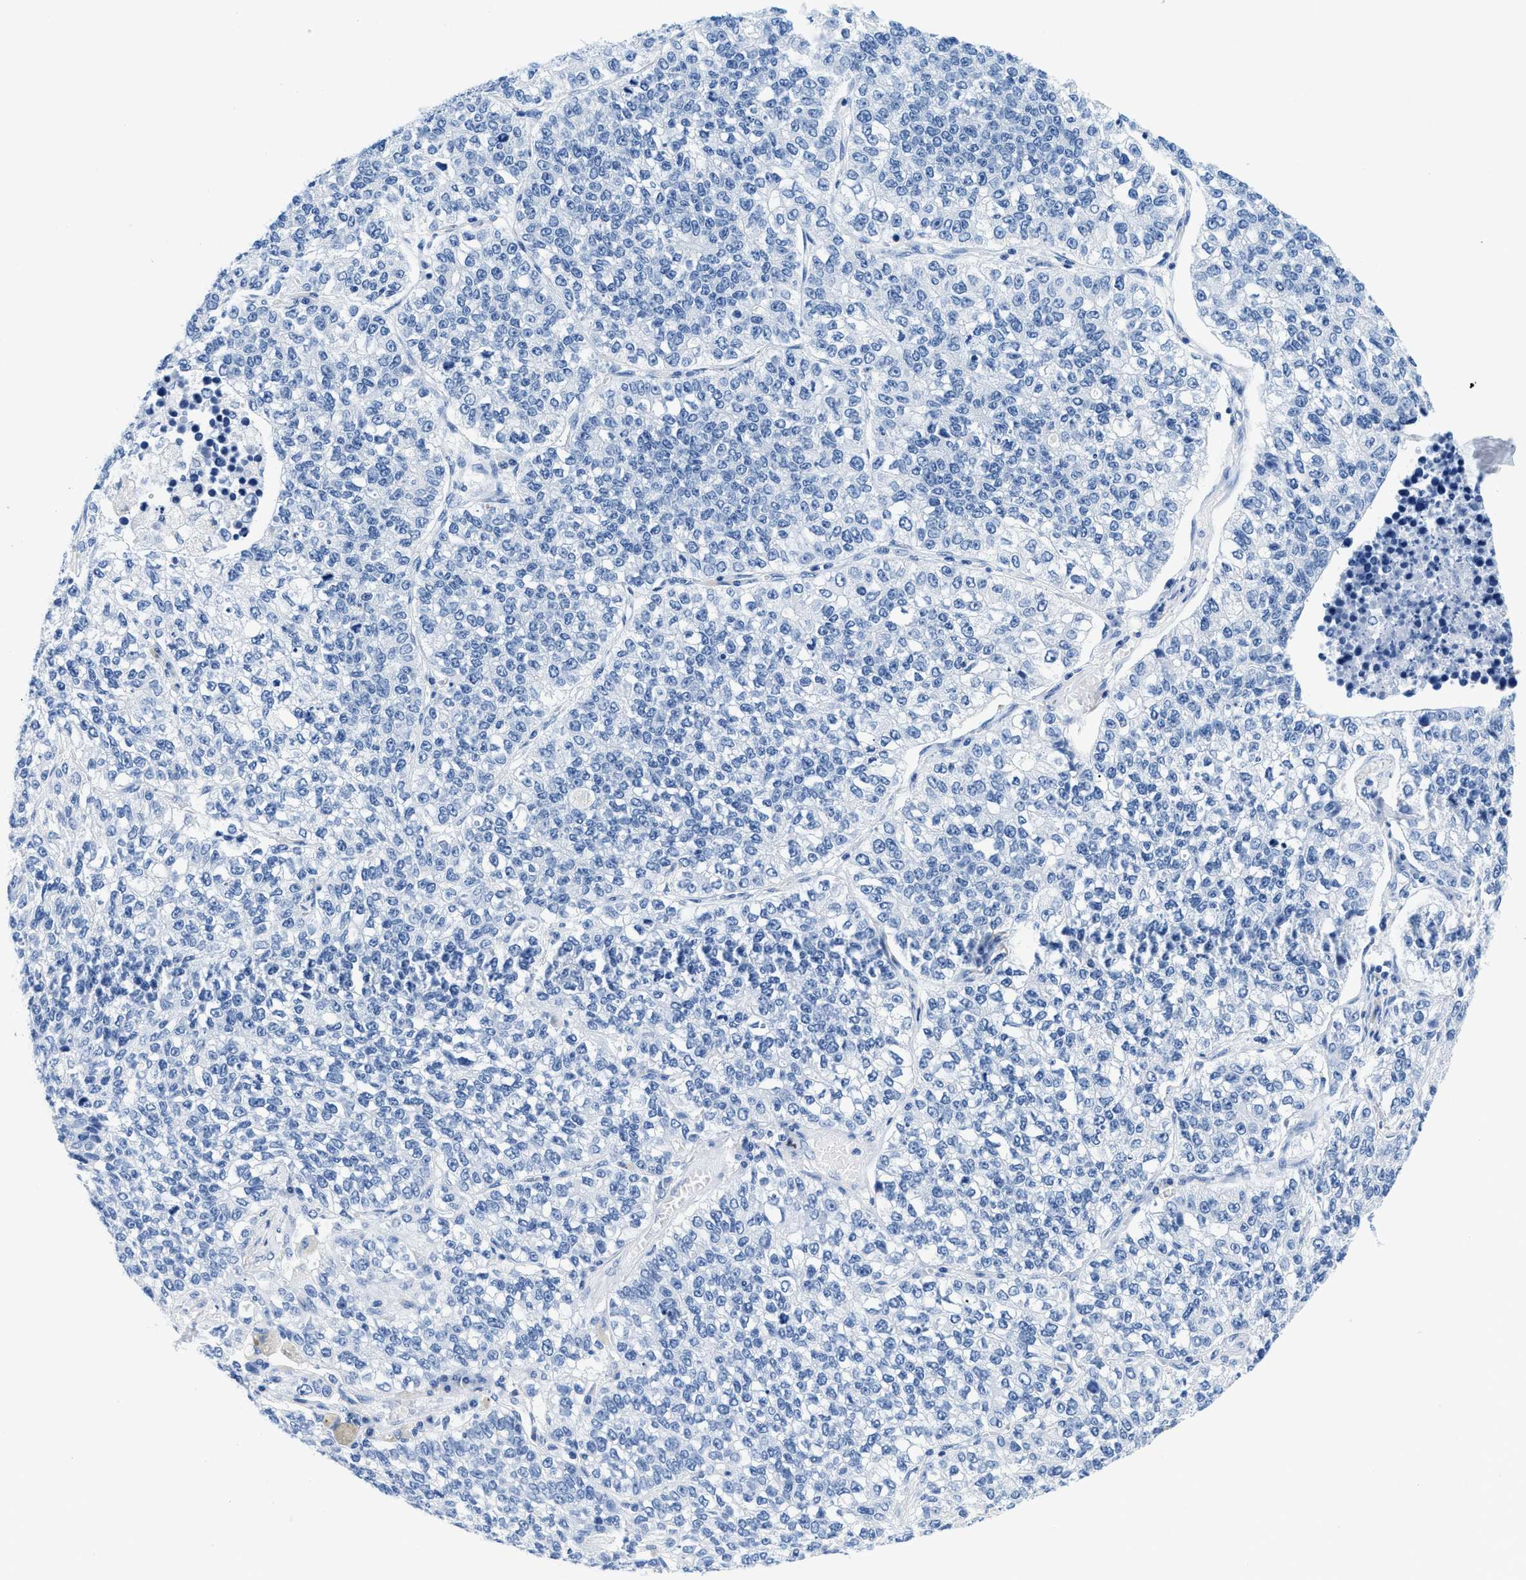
{"staining": {"intensity": "negative", "quantity": "none", "location": "none"}, "tissue": "lung cancer", "cell_type": "Tumor cells", "image_type": "cancer", "snomed": [{"axis": "morphology", "description": "Adenocarcinoma, NOS"}, {"axis": "topography", "description": "Lung"}], "caption": "Tumor cells show no significant staining in lung cancer.", "gene": "GSN", "patient": {"sex": "male", "age": 49}}